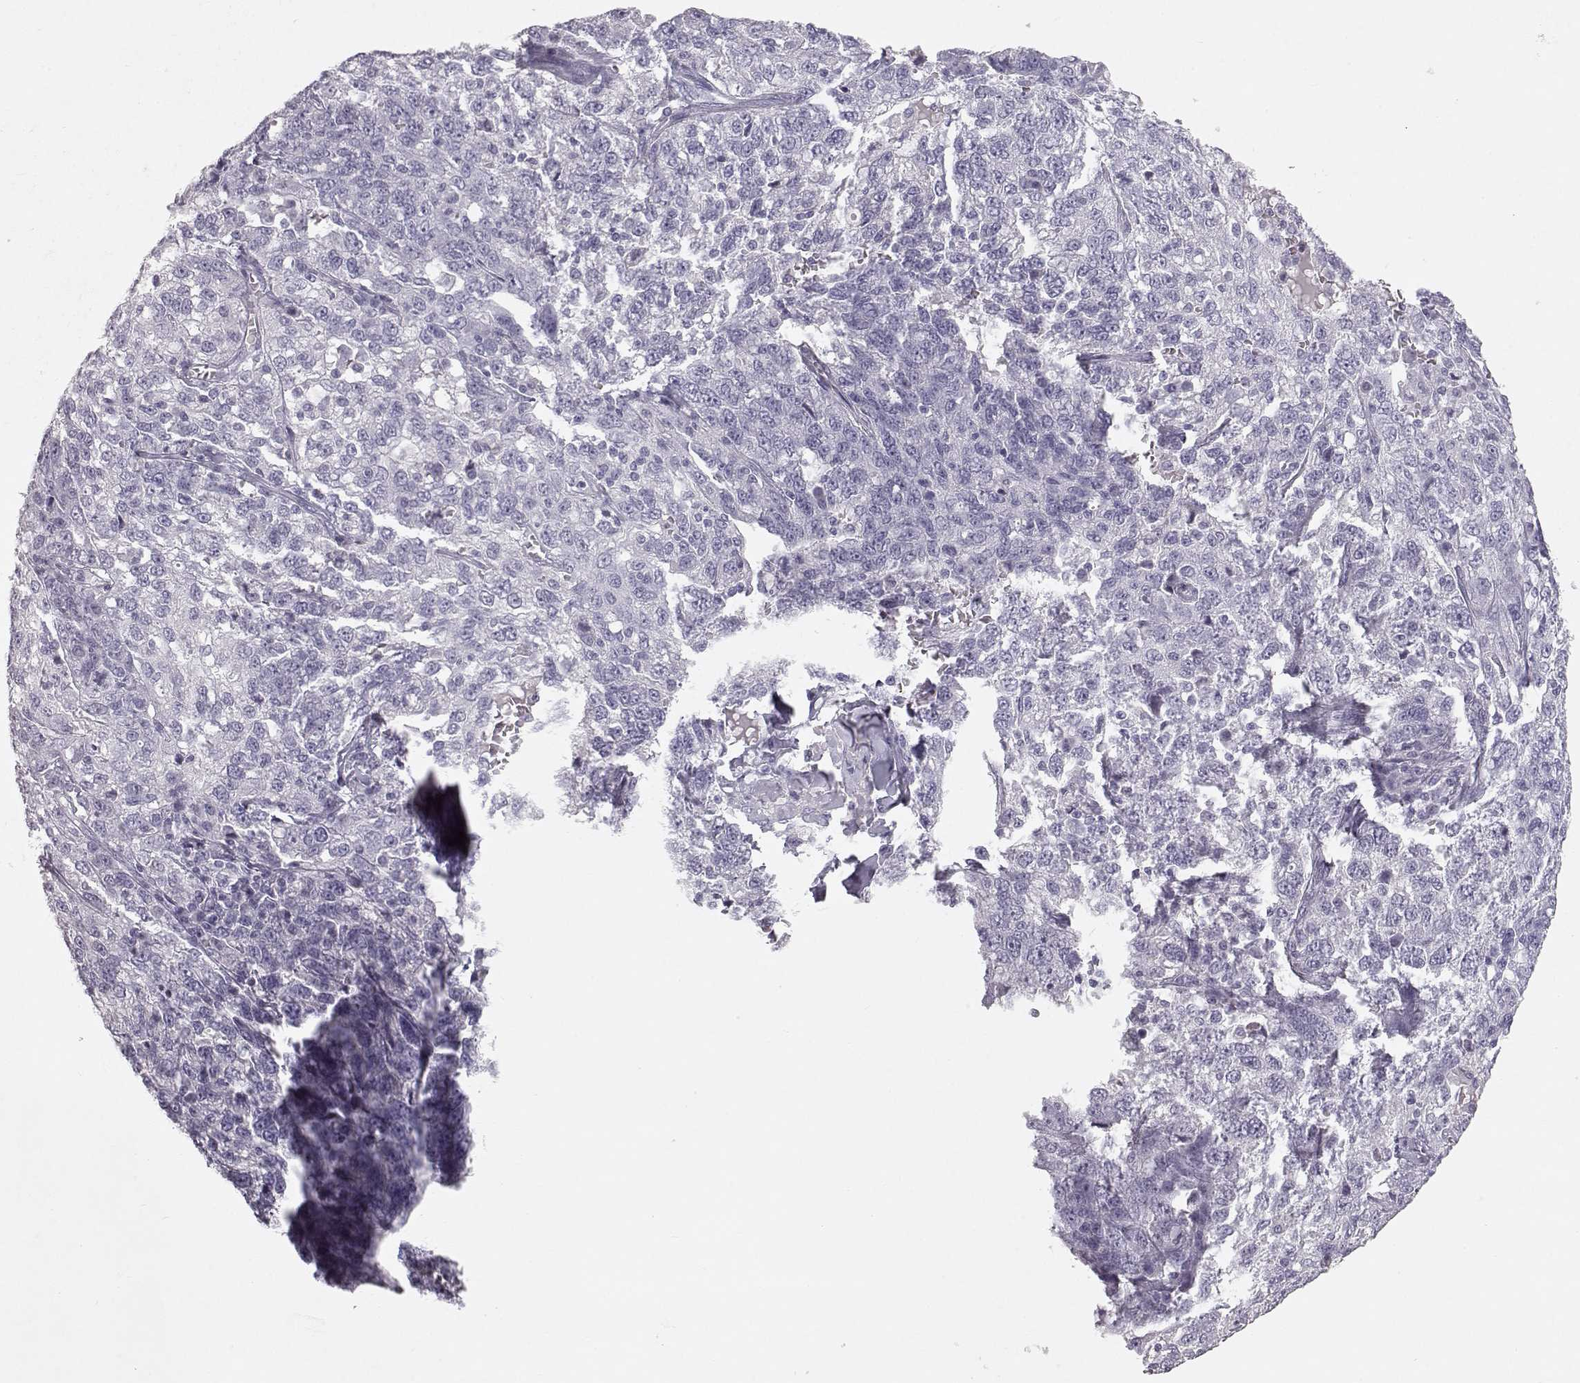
{"staining": {"intensity": "negative", "quantity": "none", "location": "none"}, "tissue": "ovarian cancer", "cell_type": "Tumor cells", "image_type": "cancer", "snomed": [{"axis": "morphology", "description": "Cystadenocarcinoma, serous, NOS"}, {"axis": "topography", "description": "Ovary"}], "caption": "An IHC photomicrograph of serous cystadenocarcinoma (ovarian) is shown. There is no staining in tumor cells of serous cystadenocarcinoma (ovarian).", "gene": "KRTAP16-1", "patient": {"sex": "female", "age": 71}}